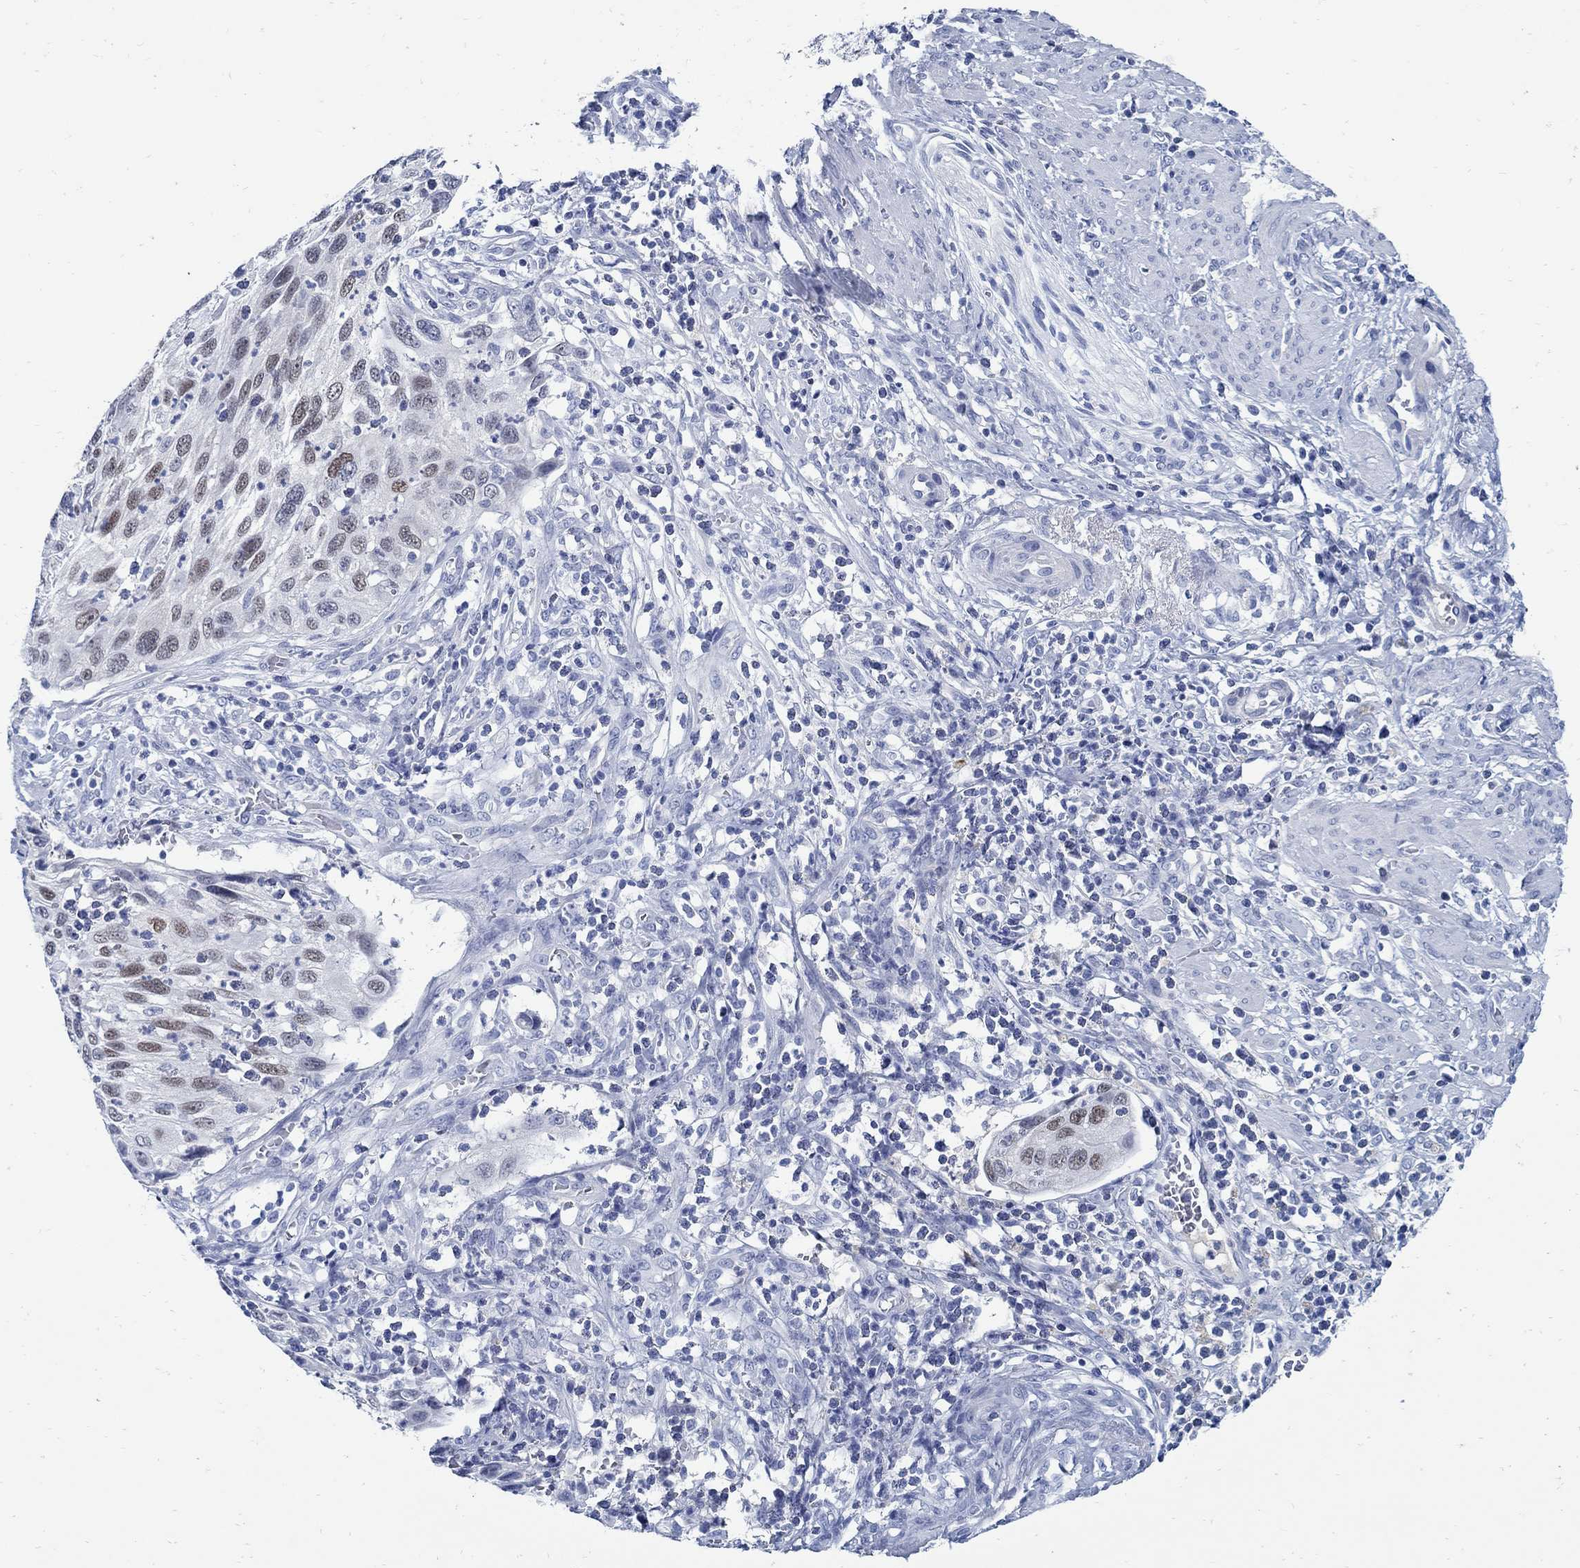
{"staining": {"intensity": "moderate", "quantity": "<25%", "location": "nuclear"}, "tissue": "cervical cancer", "cell_type": "Tumor cells", "image_type": "cancer", "snomed": [{"axis": "morphology", "description": "Squamous cell carcinoma, NOS"}, {"axis": "topography", "description": "Cervix"}], "caption": "An immunohistochemistry (IHC) image of neoplastic tissue is shown. Protein staining in brown shows moderate nuclear positivity in cervical cancer (squamous cell carcinoma) within tumor cells. Using DAB (brown) and hematoxylin (blue) stains, captured at high magnification using brightfield microscopy.", "gene": "PAX9", "patient": {"sex": "female", "age": 70}}